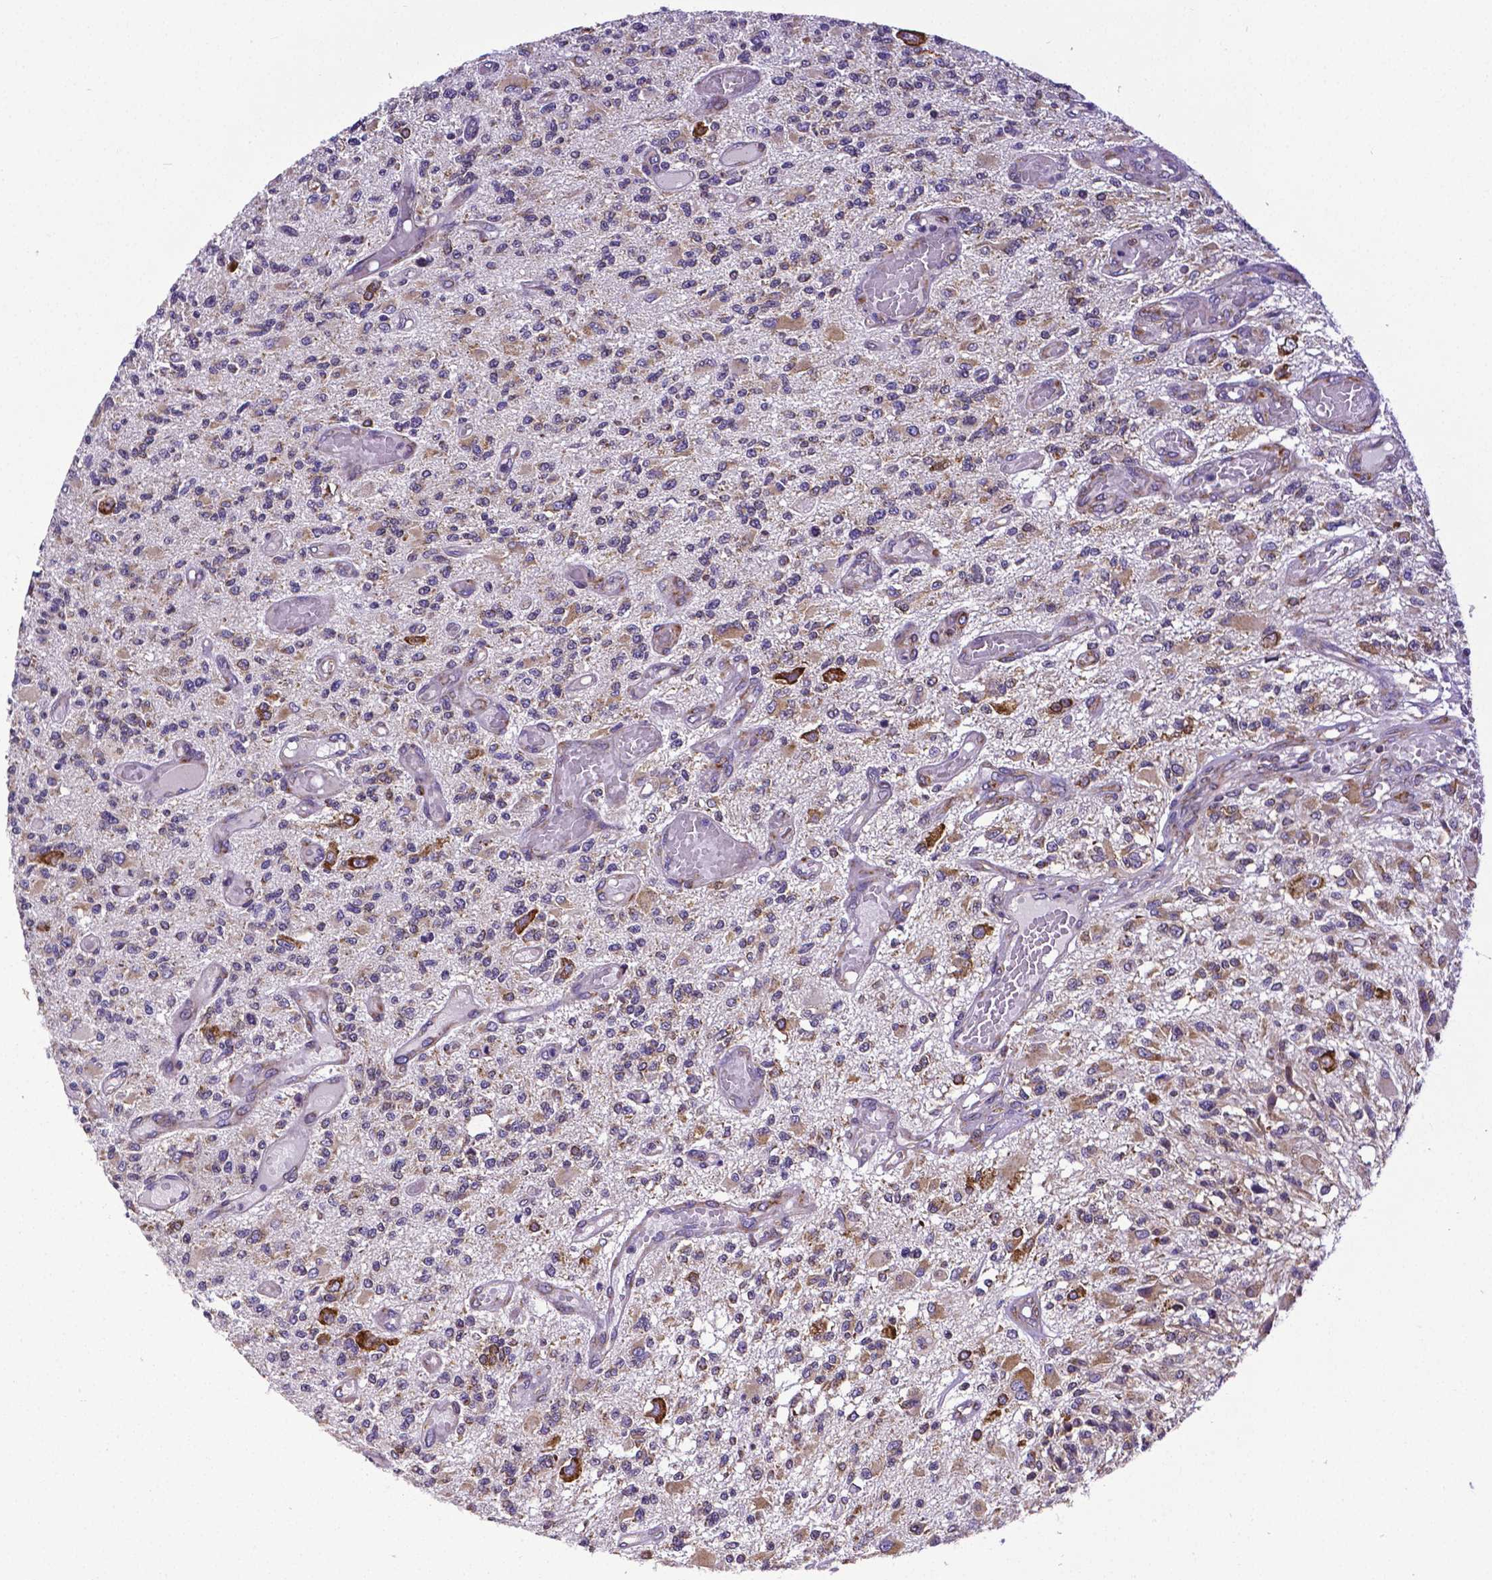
{"staining": {"intensity": "strong", "quantity": "<25%", "location": "cytoplasmic/membranous"}, "tissue": "glioma", "cell_type": "Tumor cells", "image_type": "cancer", "snomed": [{"axis": "morphology", "description": "Glioma, malignant, High grade"}, {"axis": "topography", "description": "Brain"}], "caption": "High-grade glioma (malignant) stained for a protein (brown) demonstrates strong cytoplasmic/membranous positive expression in about <25% of tumor cells.", "gene": "MTDH", "patient": {"sex": "female", "age": 63}}